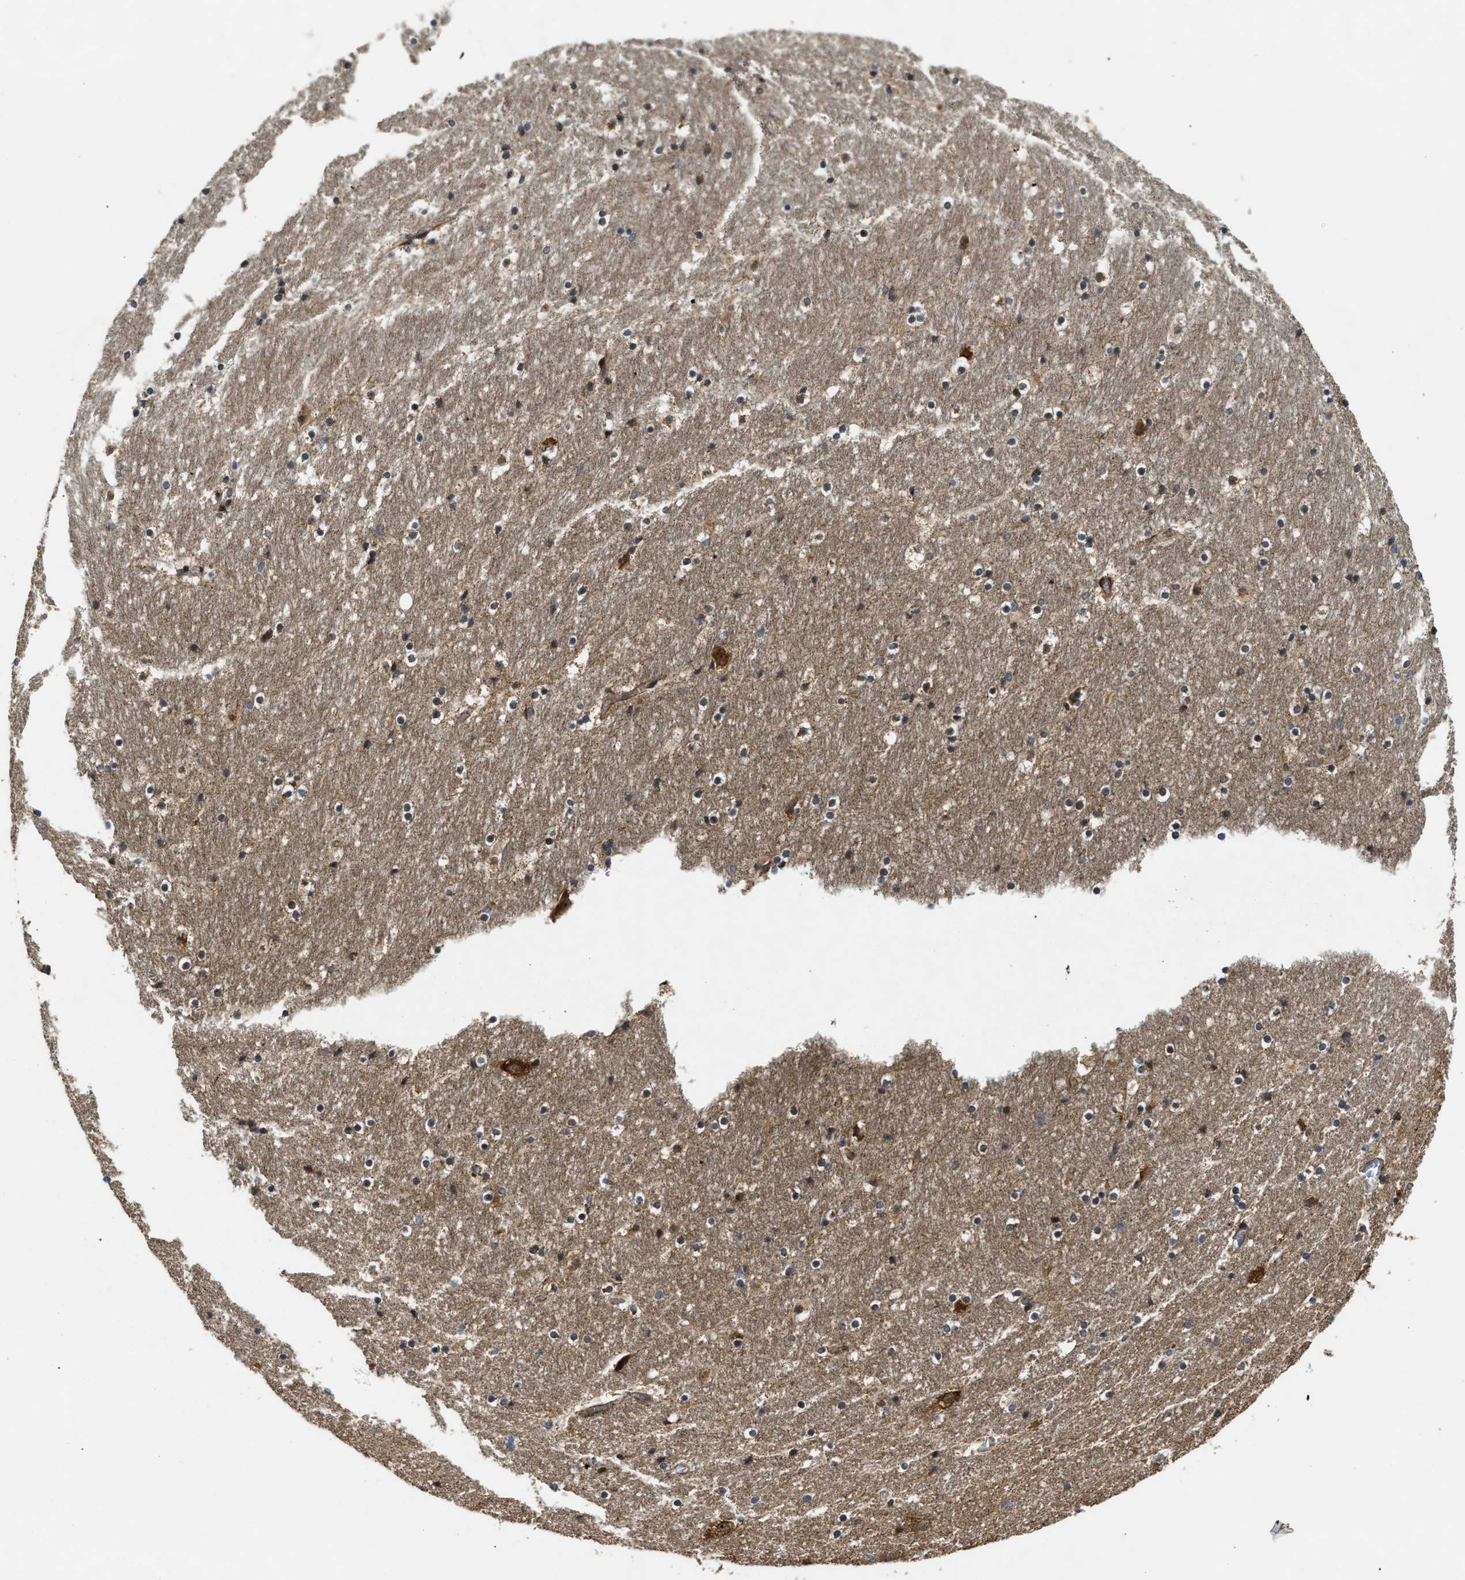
{"staining": {"intensity": "moderate", "quantity": "25%-75%", "location": "cytoplasmic/membranous"}, "tissue": "hippocampus", "cell_type": "Glial cells", "image_type": "normal", "snomed": [{"axis": "morphology", "description": "Normal tissue, NOS"}, {"axis": "topography", "description": "Hippocampus"}], "caption": "Protein staining demonstrates moderate cytoplasmic/membranous staining in about 25%-75% of glial cells in normal hippocampus. (Brightfield microscopy of DAB IHC at high magnification).", "gene": "PNPLA8", "patient": {"sex": "male", "age": 45}}